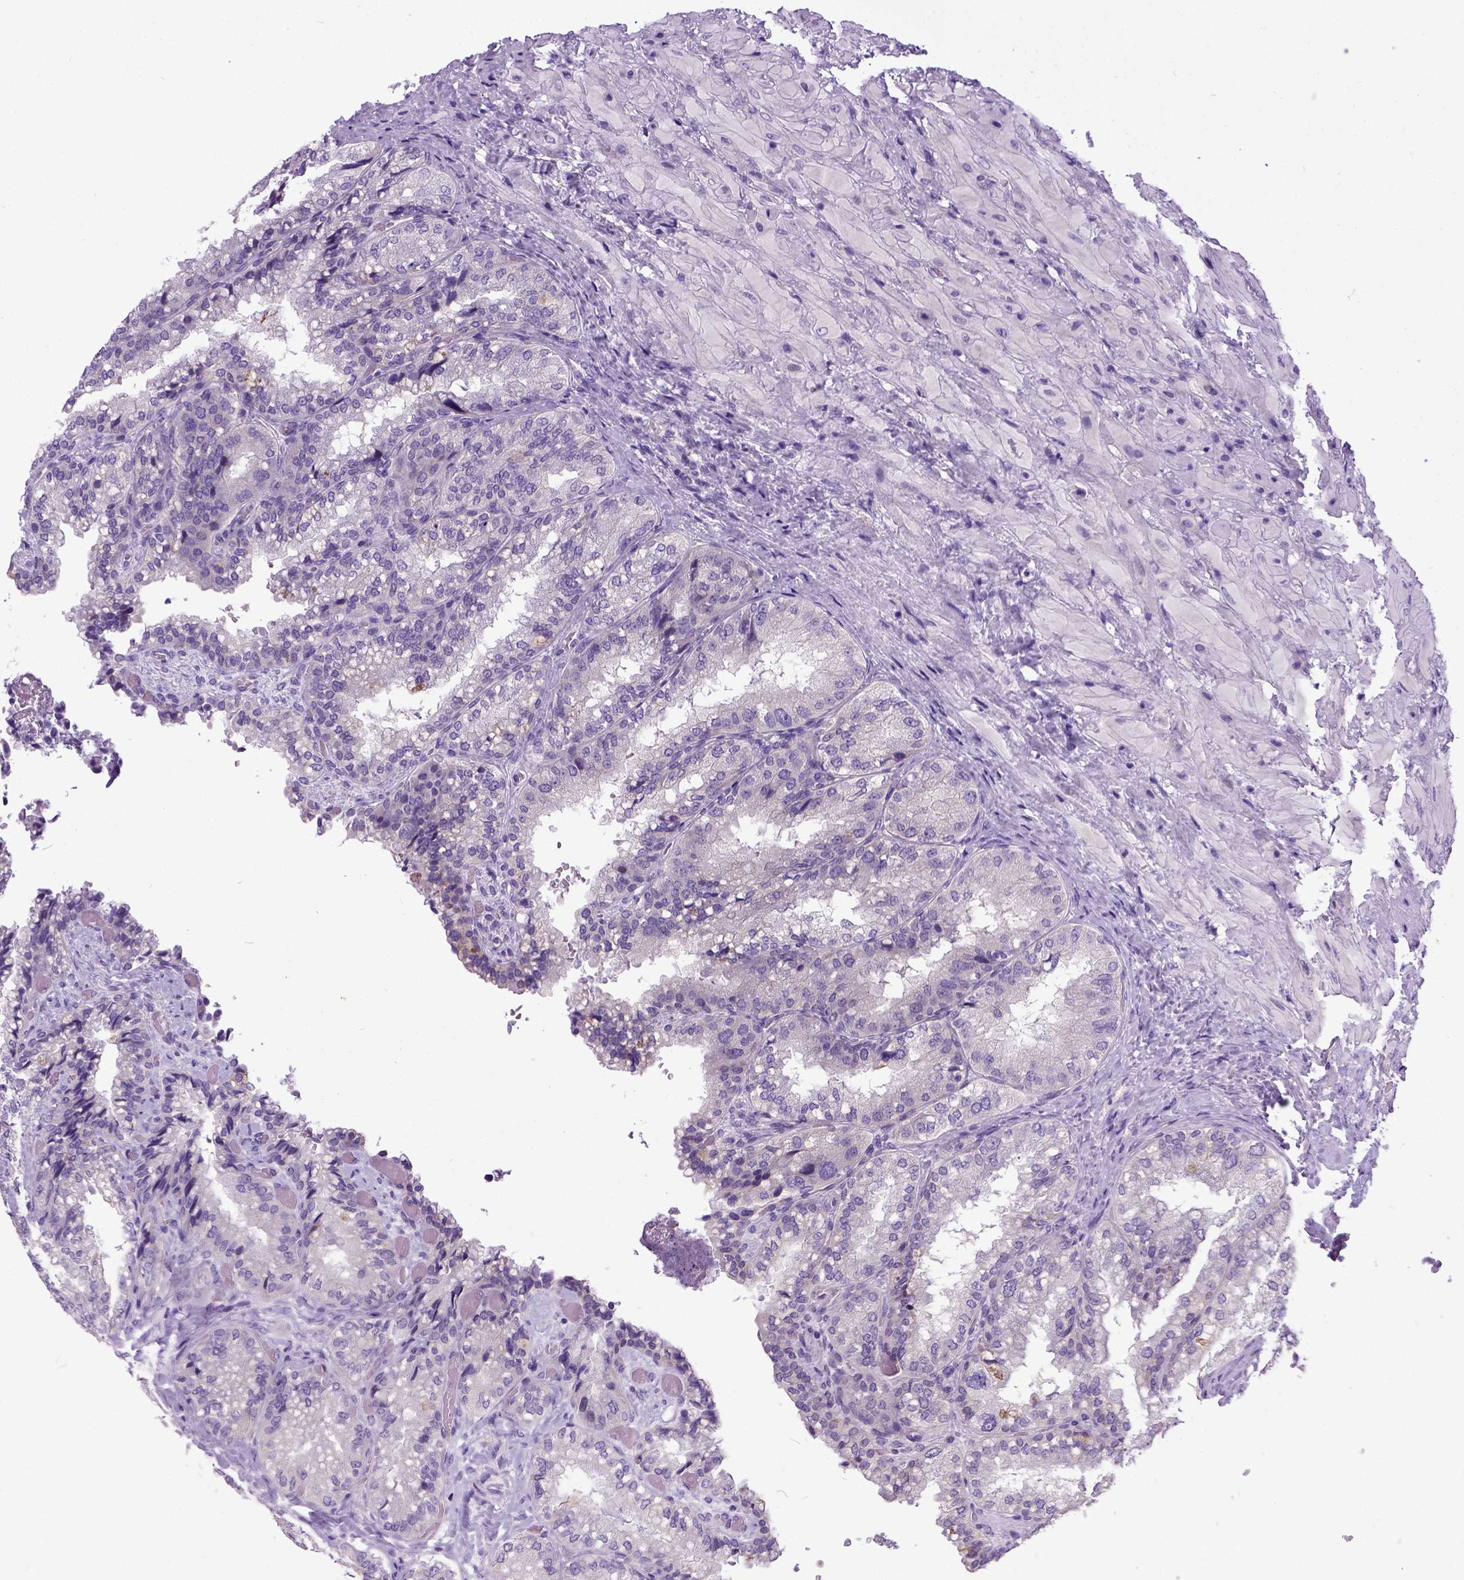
{"staining": {"intensity": "weak", "quantity": "<25%", "location": "cytoplasmic/membranous"}, "tissue": "seminal vesicle", "cell_type": "Glandular cells", "image_type": "normal", "snomed": [{"axis": "morphology", "description": "Normal tissue, NOS"}, {"axis": "topography", "description": "Seminal veicle"}], "caption": "A histopathology image of human seminal vesicle is negative for staining in glandular cells. (Brightfield microscopy of DAB IHC at high magnification).", "gene": "NEK5", "patient": {"sex": "male", "age": 57}}